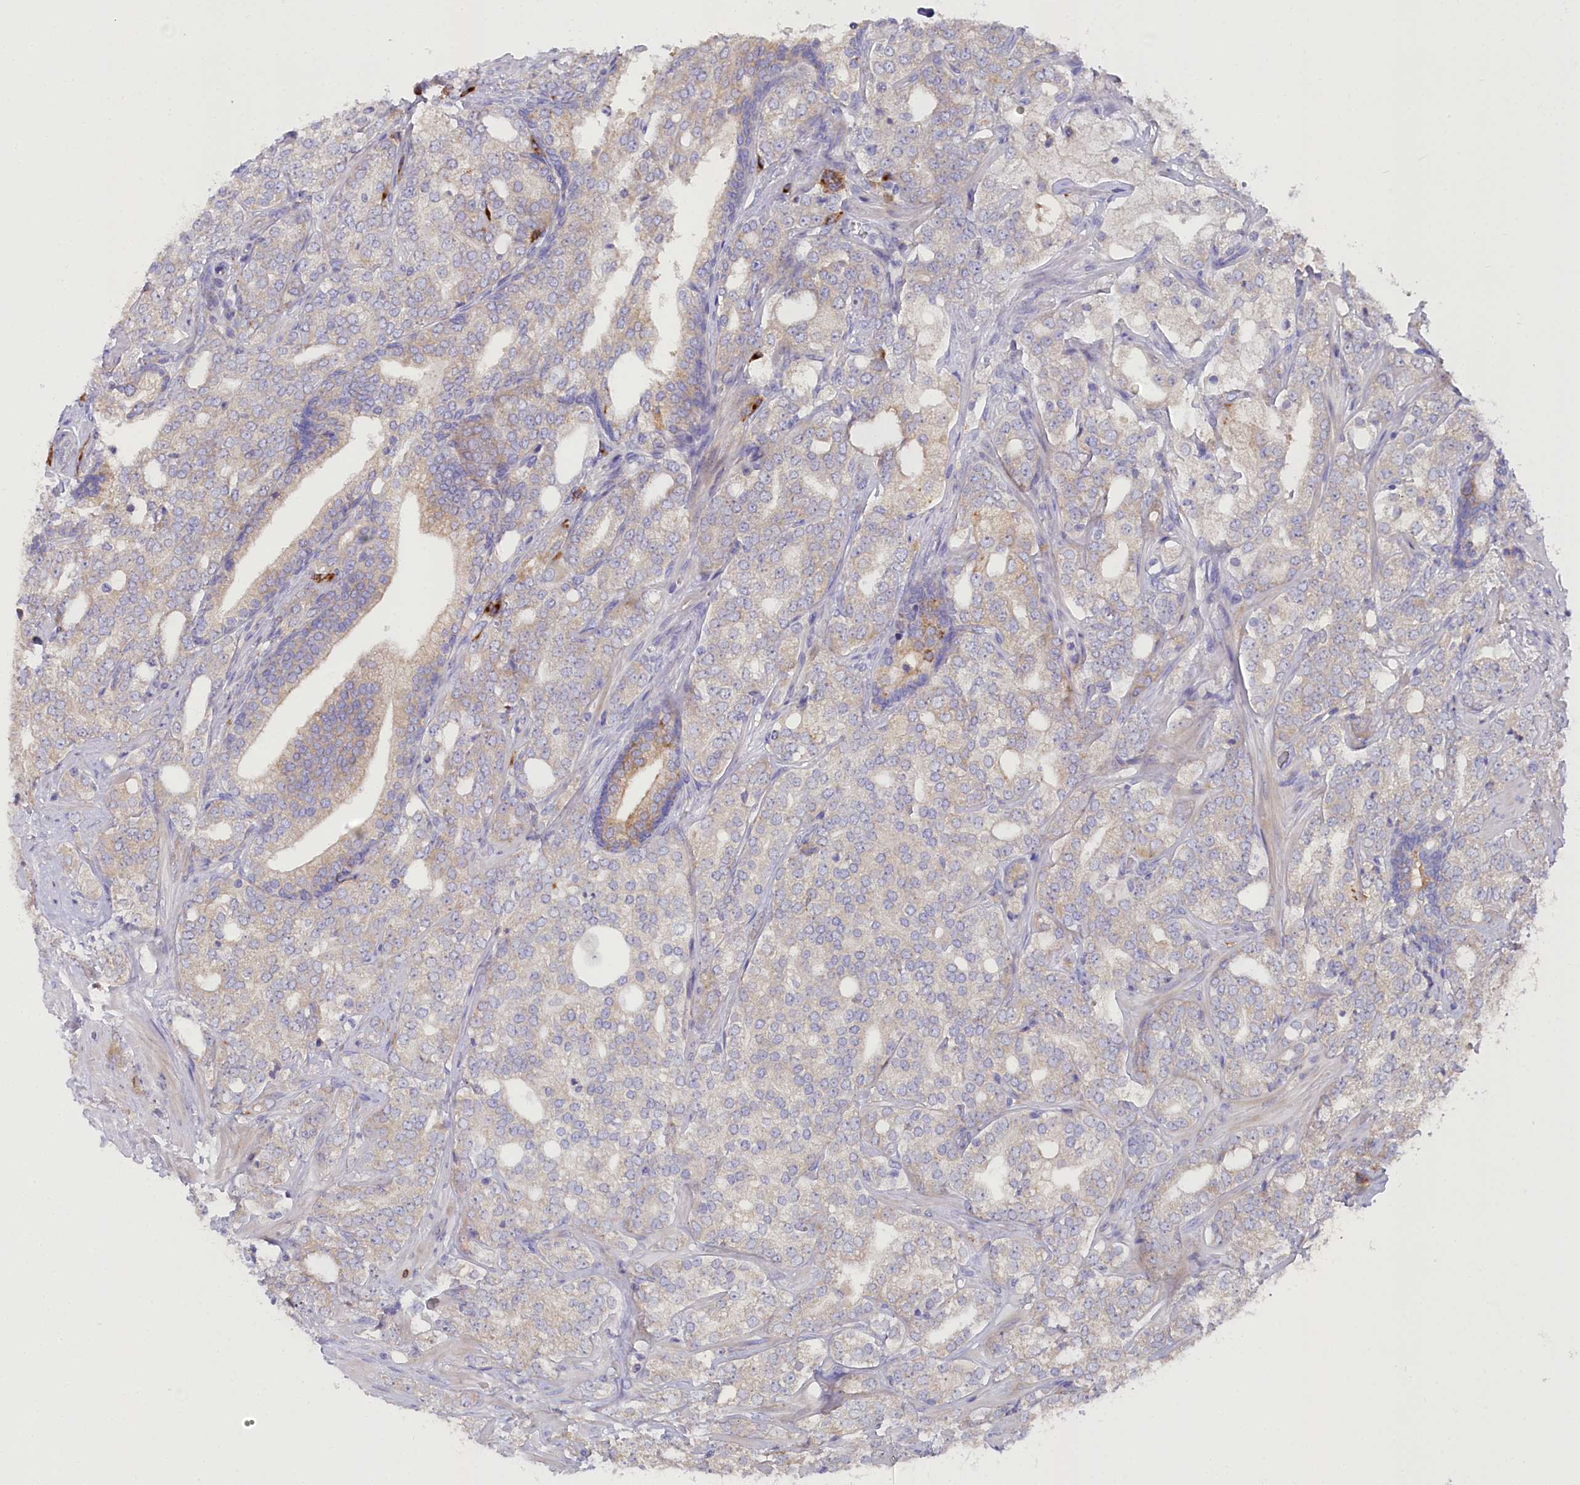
{"staining": {"intensity": "negative", "quantity": "none", "location": "none"}, "tissue": "prostate cancer", "cell_type": "Tumor cells", "image_type": "cancer", "snomed": [{"axis": "morphology", "description": "Adenocarcinoma, High grade"}, {"axis": "topography", "description": "Prostate"}], "caption": "Micrograph shows no significant protein staining in tumor cells of prostate cancer.", "gene": "POGLUT1", "patient": {"sex": "male", "age": 64}}